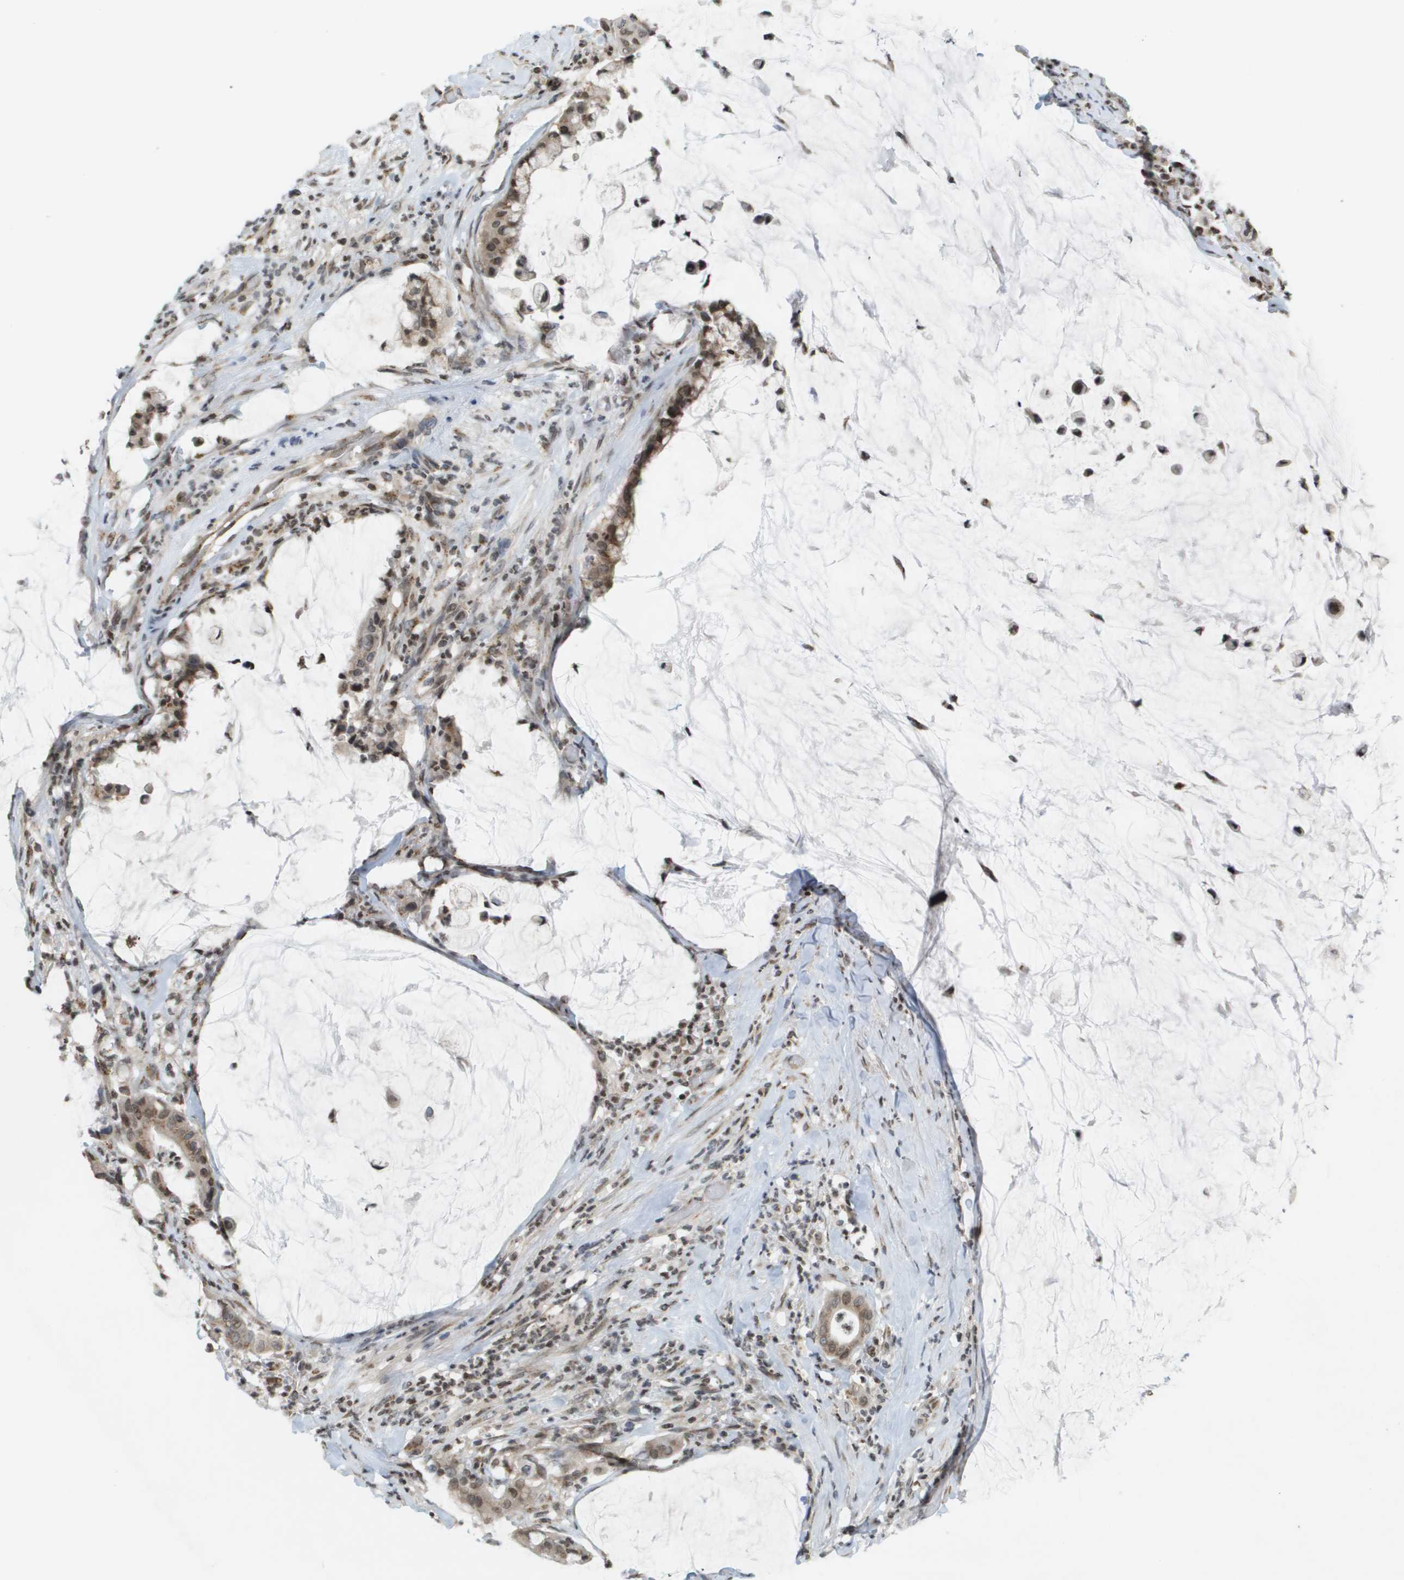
{"staining": {"intensity": "moderate", "quantity": ">75%", "location": "cytoplasmic/membranous"}, "tissue": "pancreatic cancer", "cell_type": "Tumor cells", "image_type": "cancer", "snomed": [{"axis": "morphology", "description": "Adenocarcinoma, NOS"}, {"axis": "topography", "description": "Pancreas"}], "caption": "Tumor cells reveal medium levels of moderate cytoplasmic/membranous expression in approximately >75% of cells in human adenocarcinoma (pancreatic).", "gene": "EVC", "patient": {"sex": "male", "age": 41}}